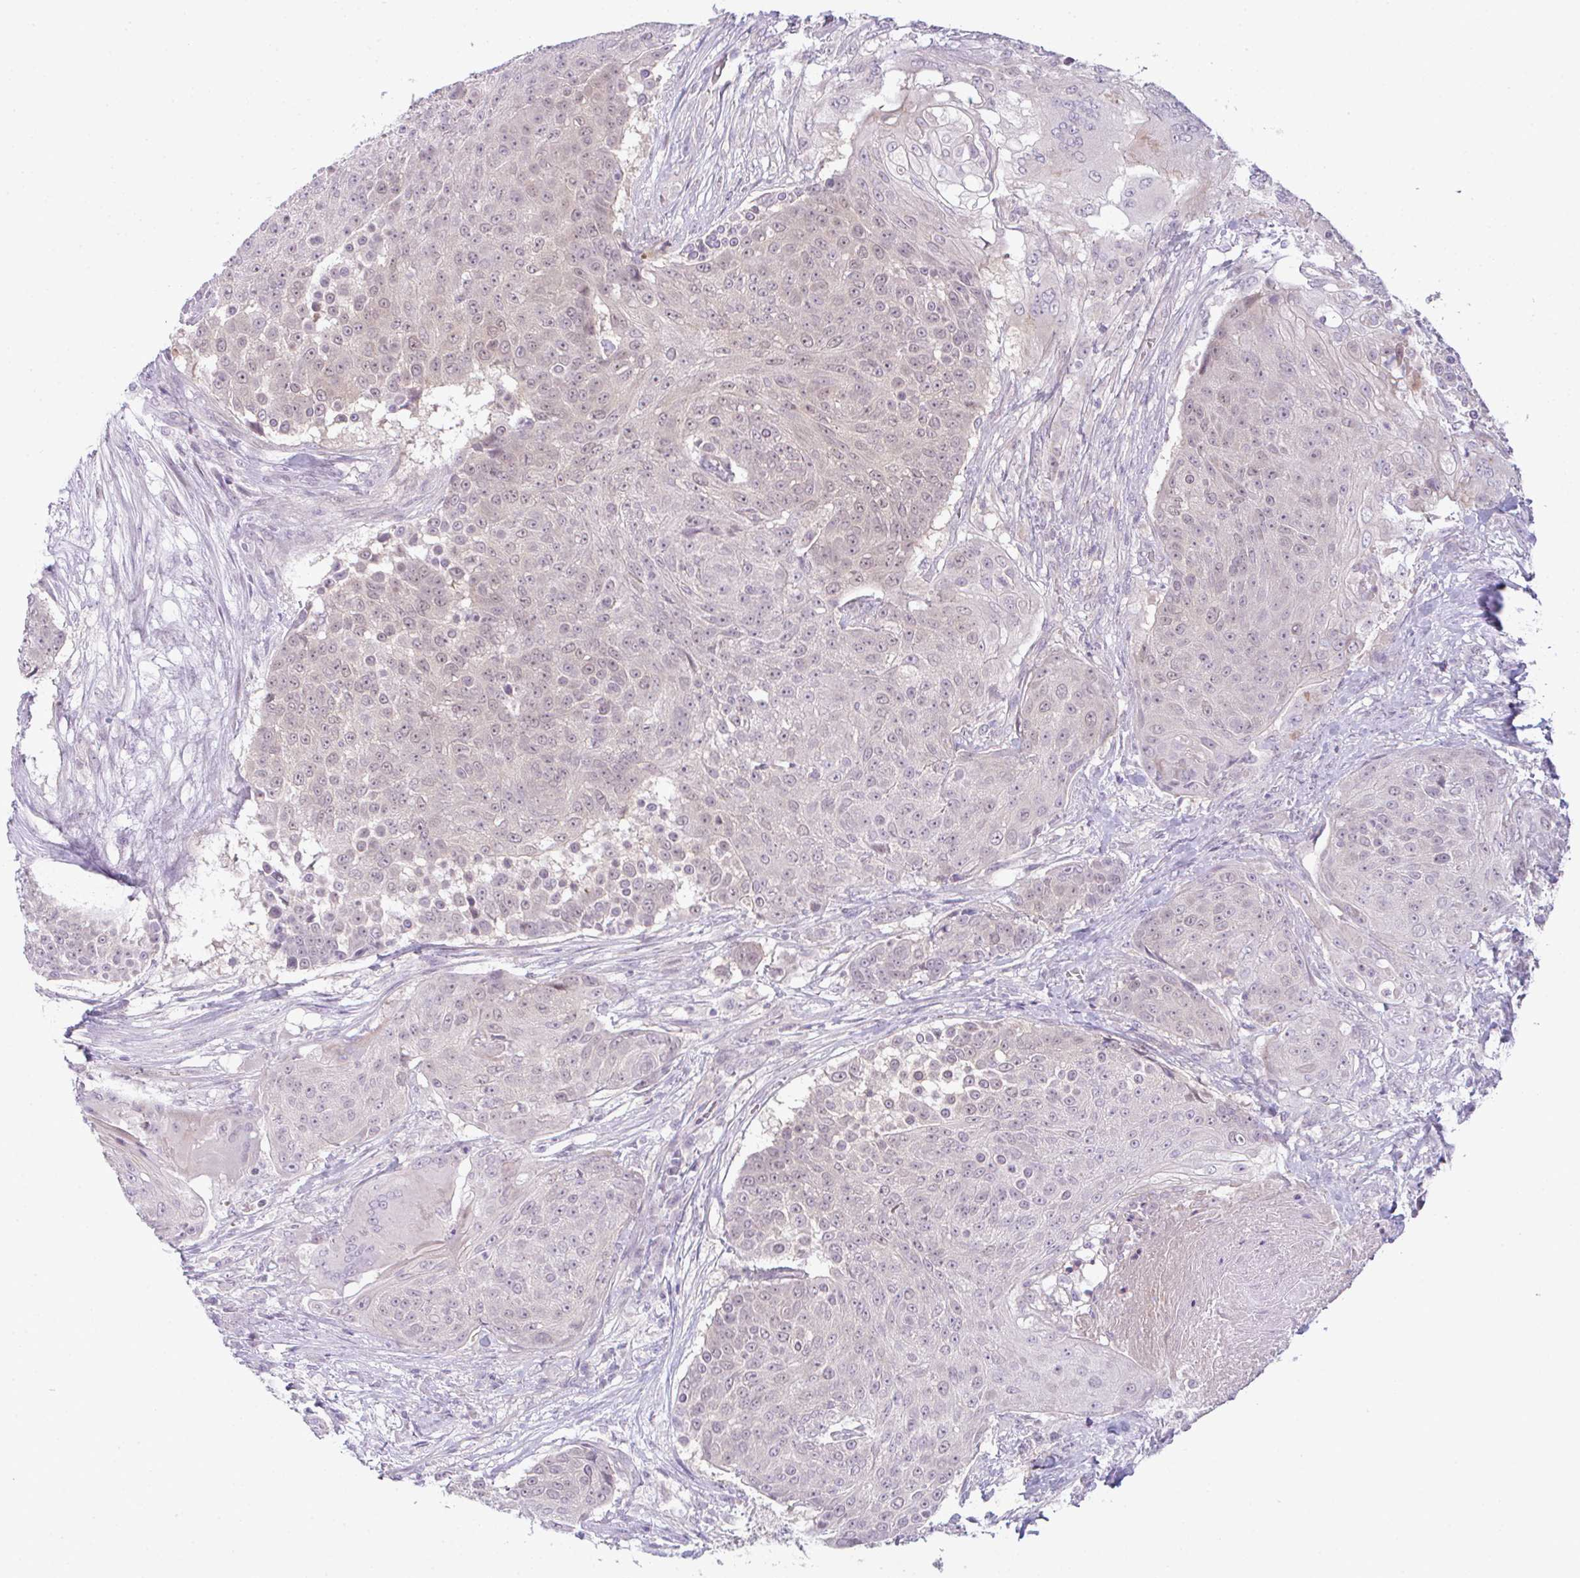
{"staining": {"intensity": "weak", "quantity": "<25%", "location": "nuclear"}, "tissue": "urothelial cancer", "cell_type": "Tumor cells", "image_type": "cancer", "snomed": [{"axis": "morphology", "description": "Urothelial carcinoma, High grade"}, {"axis": "topography", "description": "Urinary bladder"}], "caption": "This is an immunohistochemistry (IHC) micrograph of human urothelial cancer. There is no staining in tumor cells.", "gene": "CSE1L", "patient": {"sex": "female", "age": 63}}